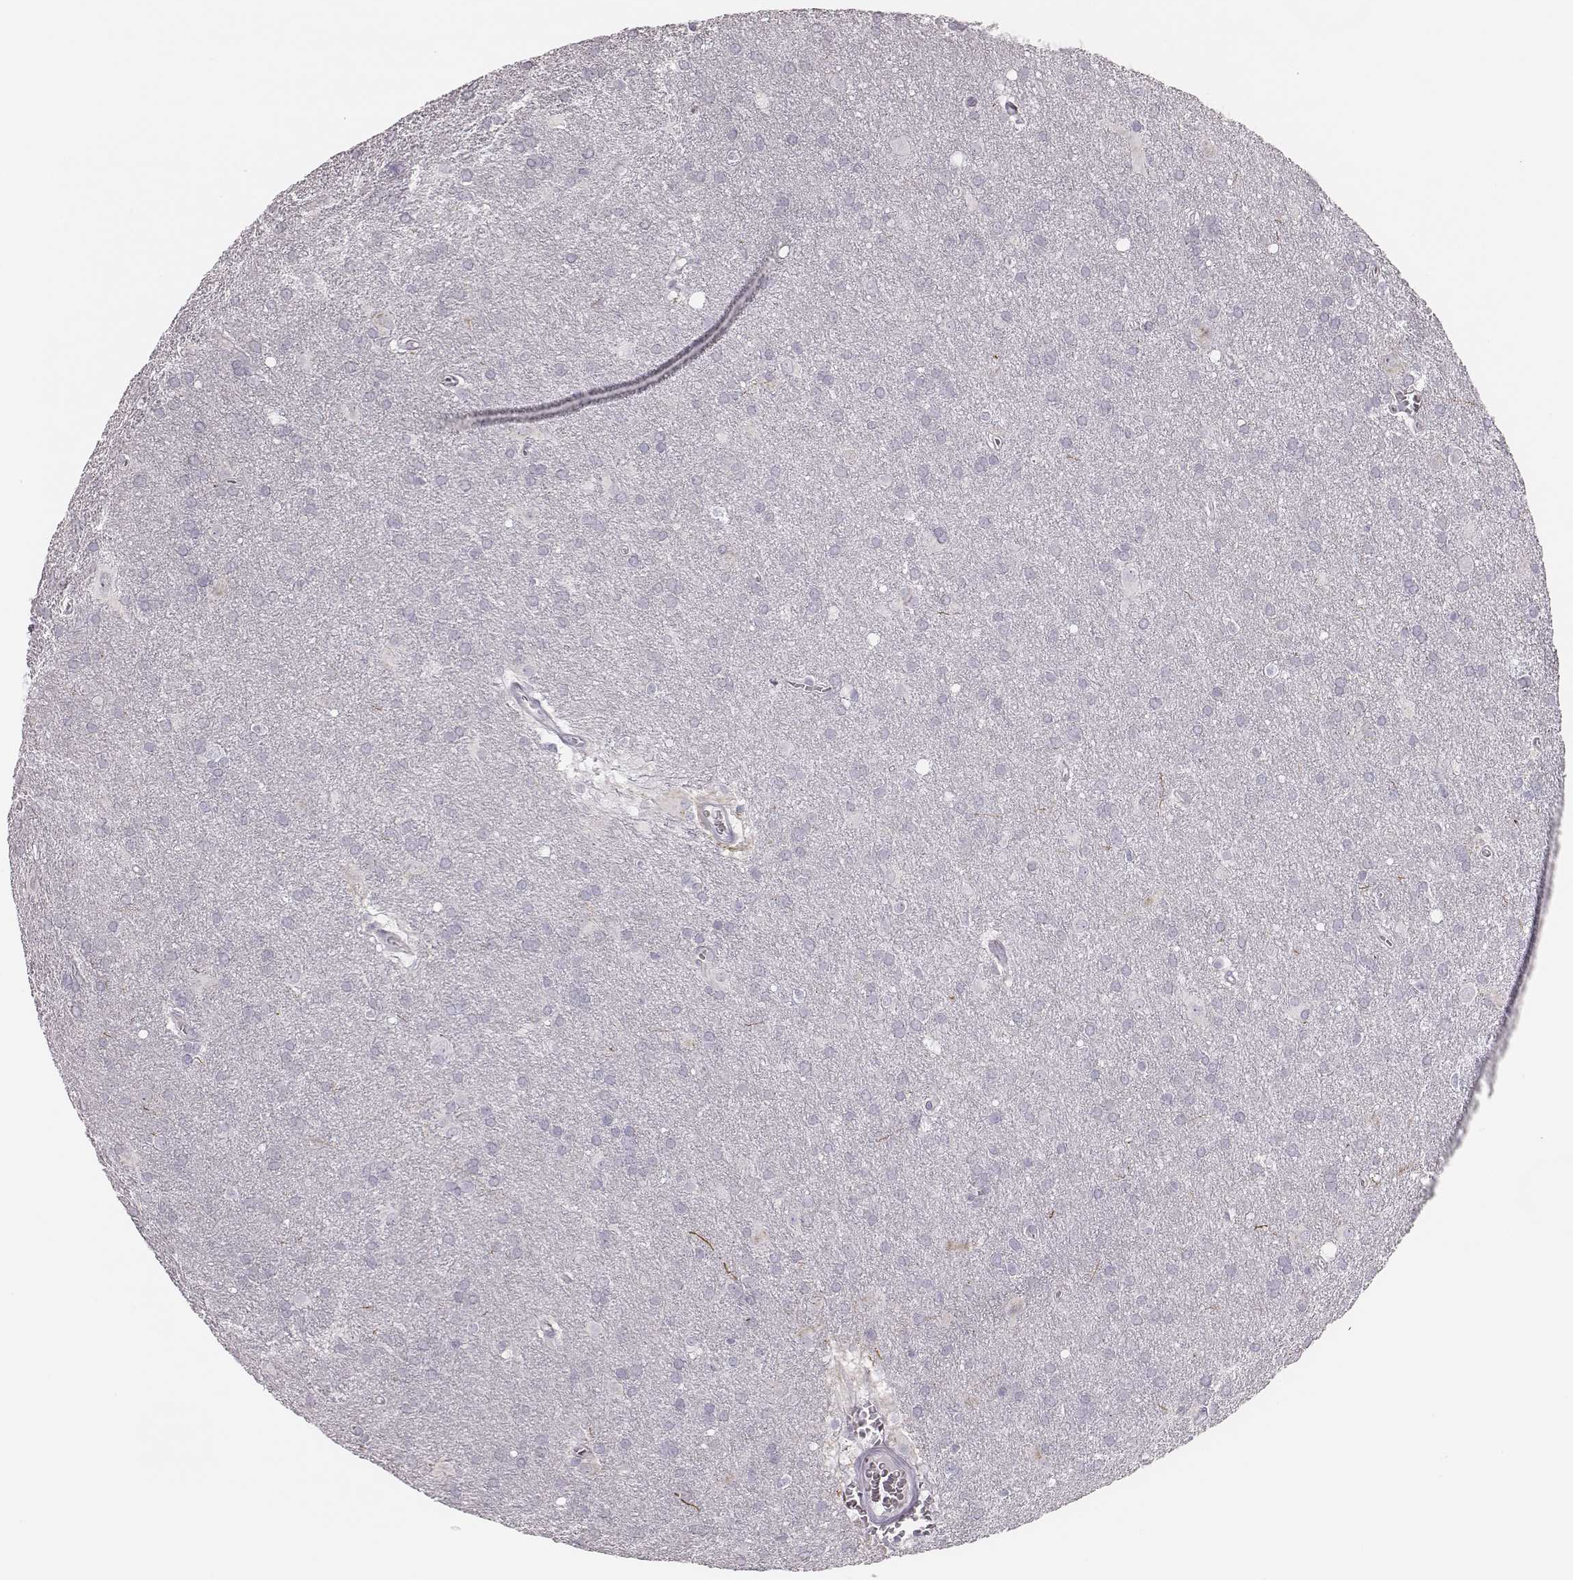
{"staining": {"intensity": "negative", "quantity": "none", "location": "none"}, "tissue": "glioma", "cell_type": "Tumor cells", "image_type": "cancer", "snomed": [{"axis": "morphology", "description": "Glioma, malignant, Low grade"}, {"axis": "topography", "description": "Brain"}], "caption": "Tumor cells show no significant expression in glioma.", "gene": "ZNF365", "patient": {"sex": "male", "age": 58}}